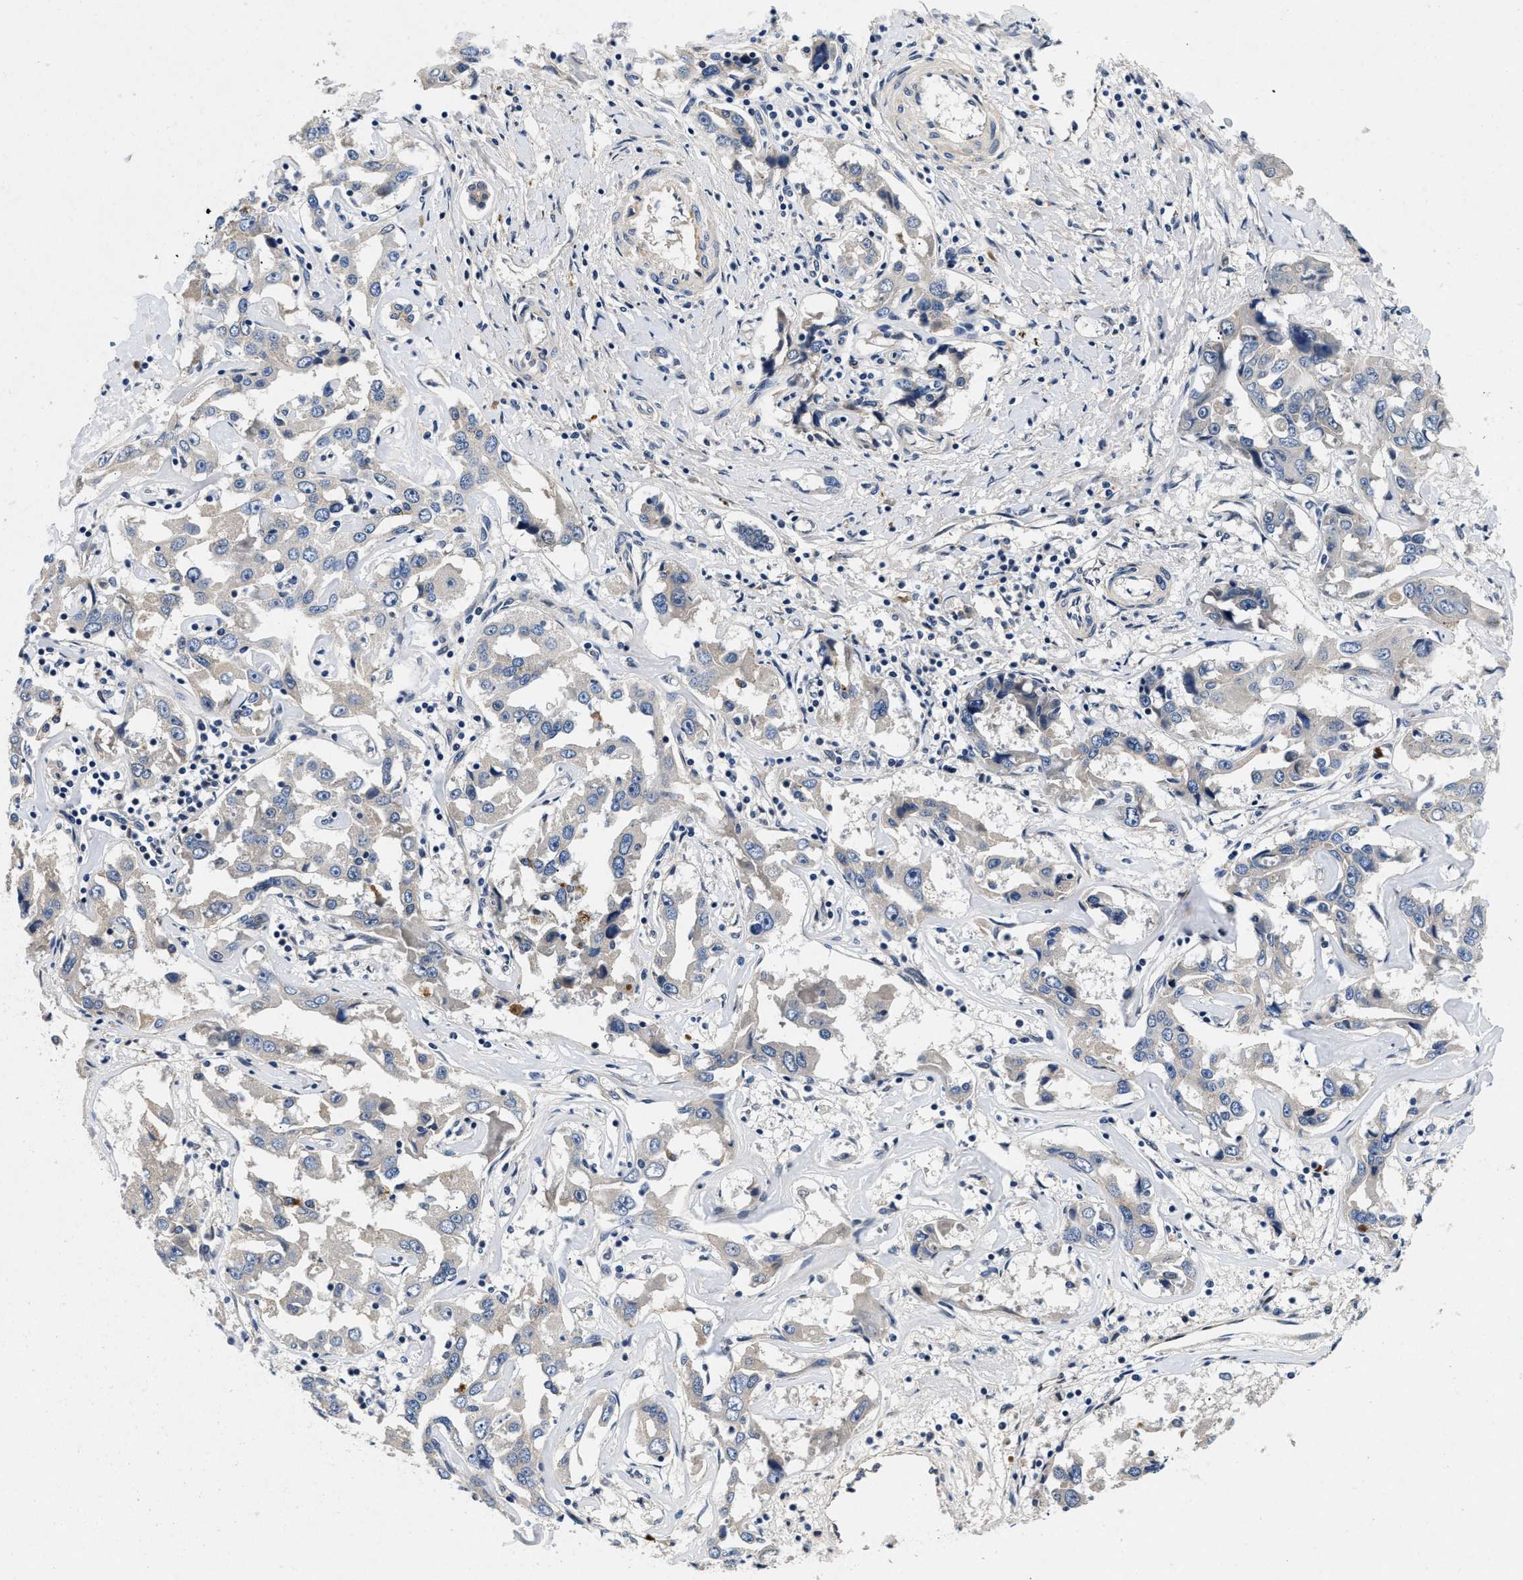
{"staining": {"intensity": "weak", "quantity": "<25%", "location": "cytoplasmic/membranous"}, "tissue": "liver cancer", "cell_type": "Tumor cells", "image_type": "cancer", "snomed": [{"axis": "morphology", "description": "Cholangiocarcinoma"}, {"axis": "topography", "description": "Liver"}], "caption": "IHC image of neoplastic tissue: human cholangiocarcinoma (liver) stained with DAB reveals no significant protein staining in tumor cells.", "gene": "PDP1", "patient": {"sex": "male", "age": 59}}